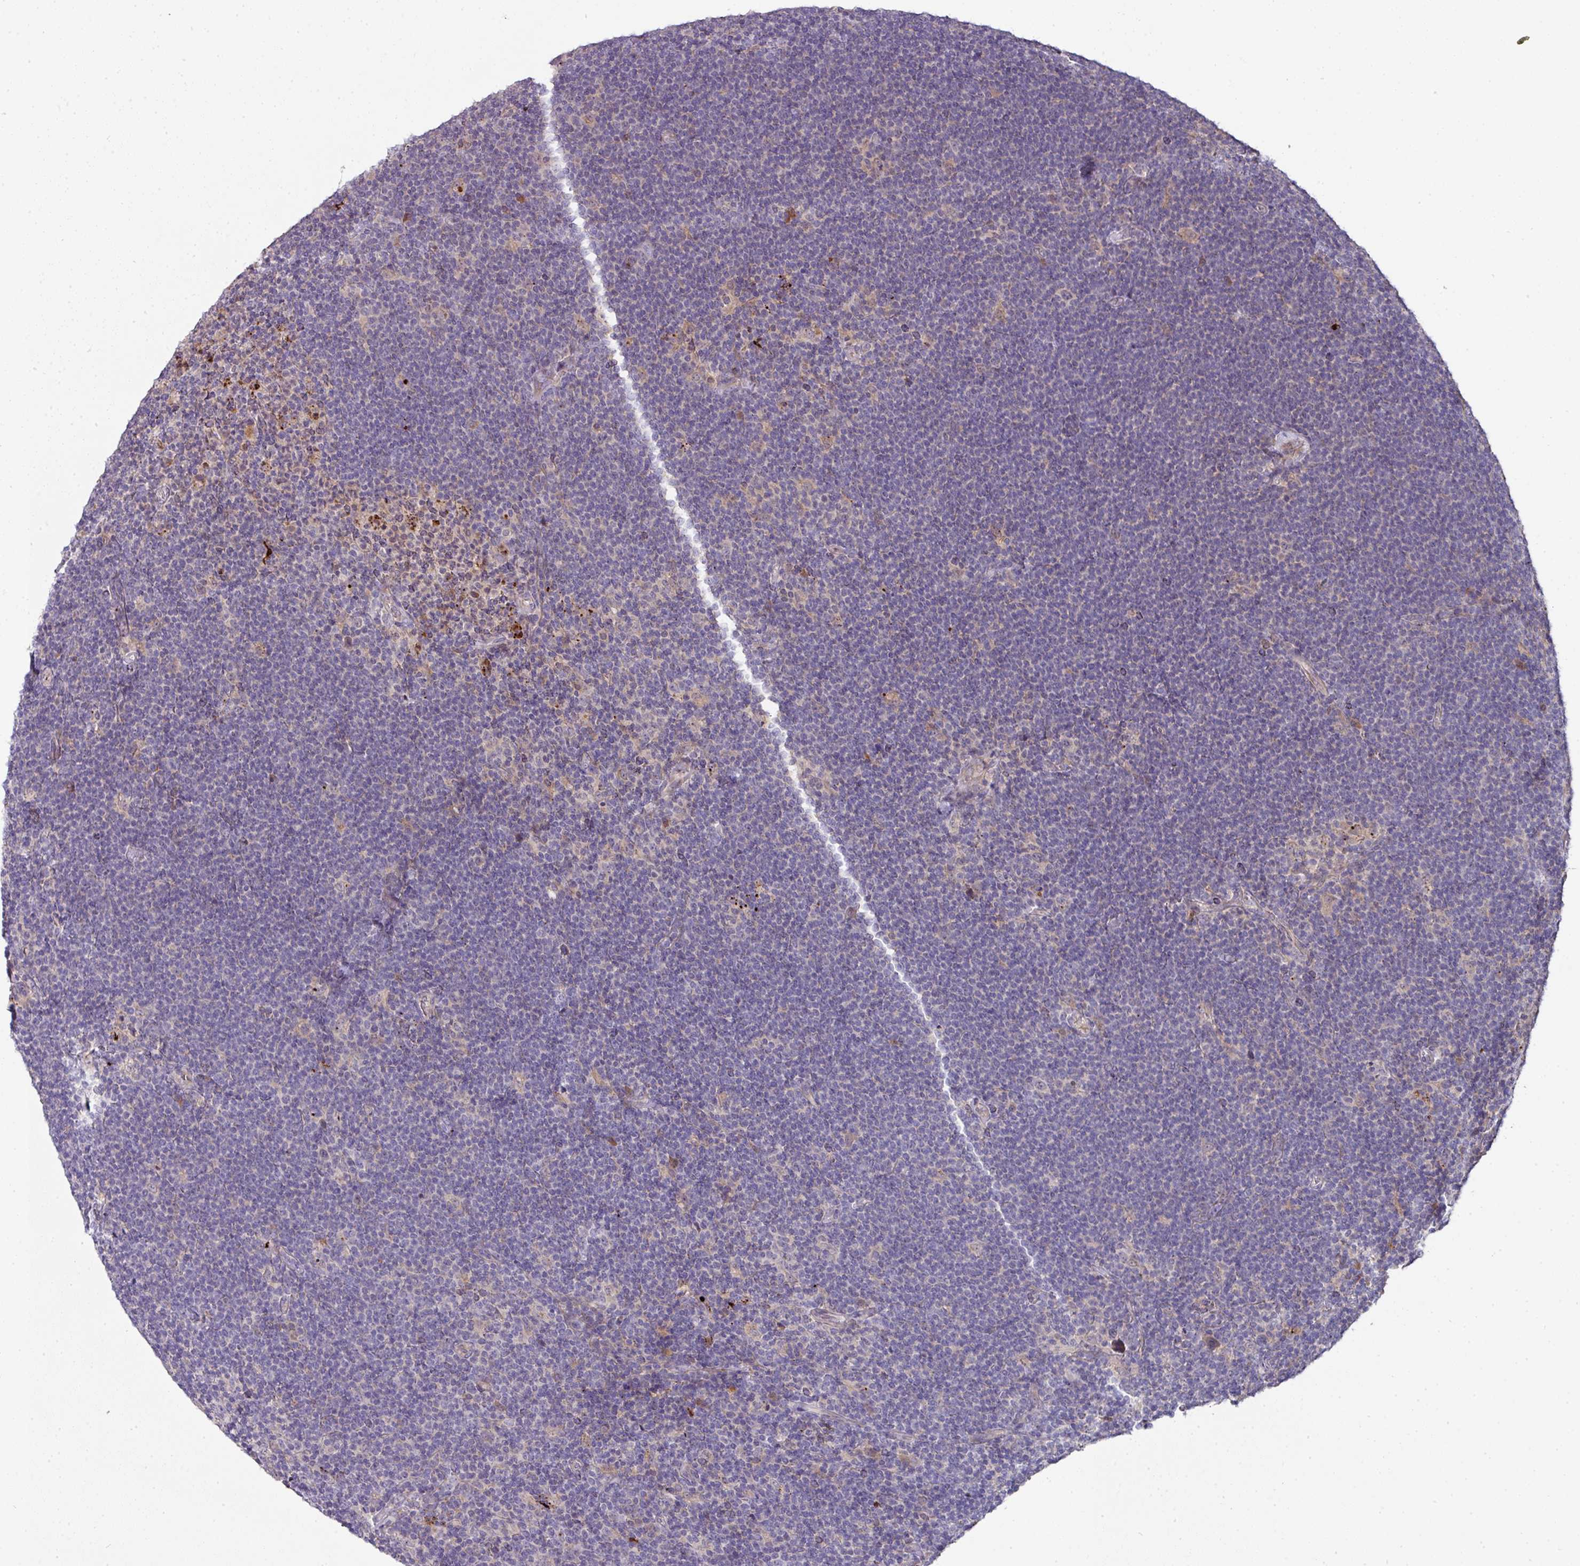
{"staining": {"intensity": "negative", "quantity": "none", "location": "none"}, "tissue": "lymphoma", "cell_type": "Tumor cells", "image_type": "cancer", "snomed": [{"axis": "morphology", "description": "Hodgkin's disease, NOS"}, {"axis": "topography", "description": "Lymph node"}], "caption": "The immunohistochemistry (IHC) micrograph has no significant positivity in tumor cells of lymphoma tissue.", "gene": "CTDSP2", "patient": {"sex": "female", "age": 57}}